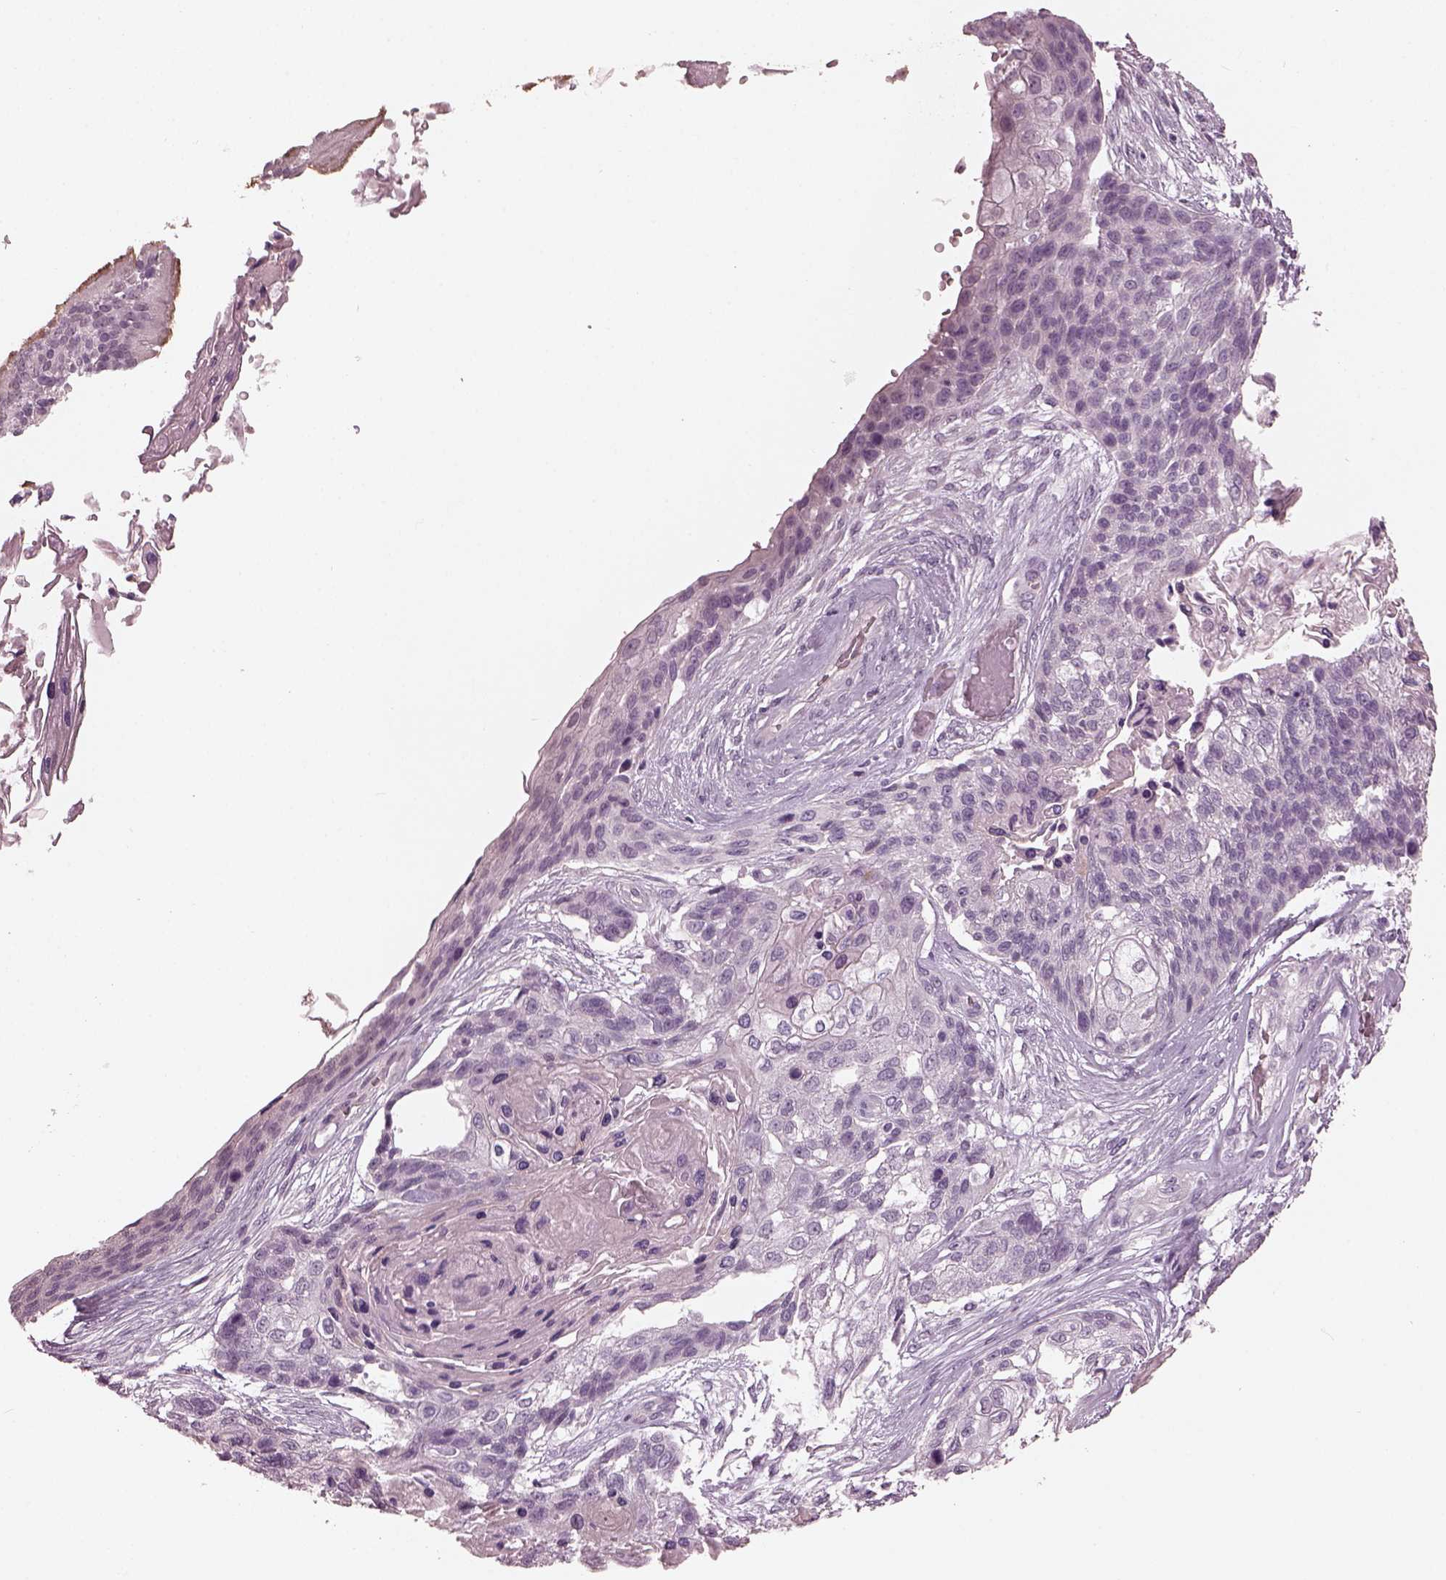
{"staining": {"intensity": "negative", "quantity": "none", "location": "none"}, "tissue": "lung cancer", "cell_type": "Tumor cells", "image_type": "cancer", "snomed": [{"axis": "morphology", "description": "Squamous cell carcinoma, NOS"}, {"axis": "topography", "description": "Lung"}], "caption": "Tumor cells show no significant protein staining in lung cancer. The staining was performed using DAB (3,3'-diaminobenzidine) to visualize the protein expression in brown, while the nuclei were stained in blue with hematoxylin (Magnification: 20x).", "gene": "OPTC", "patient": {"sex": "male", "age": 69}}